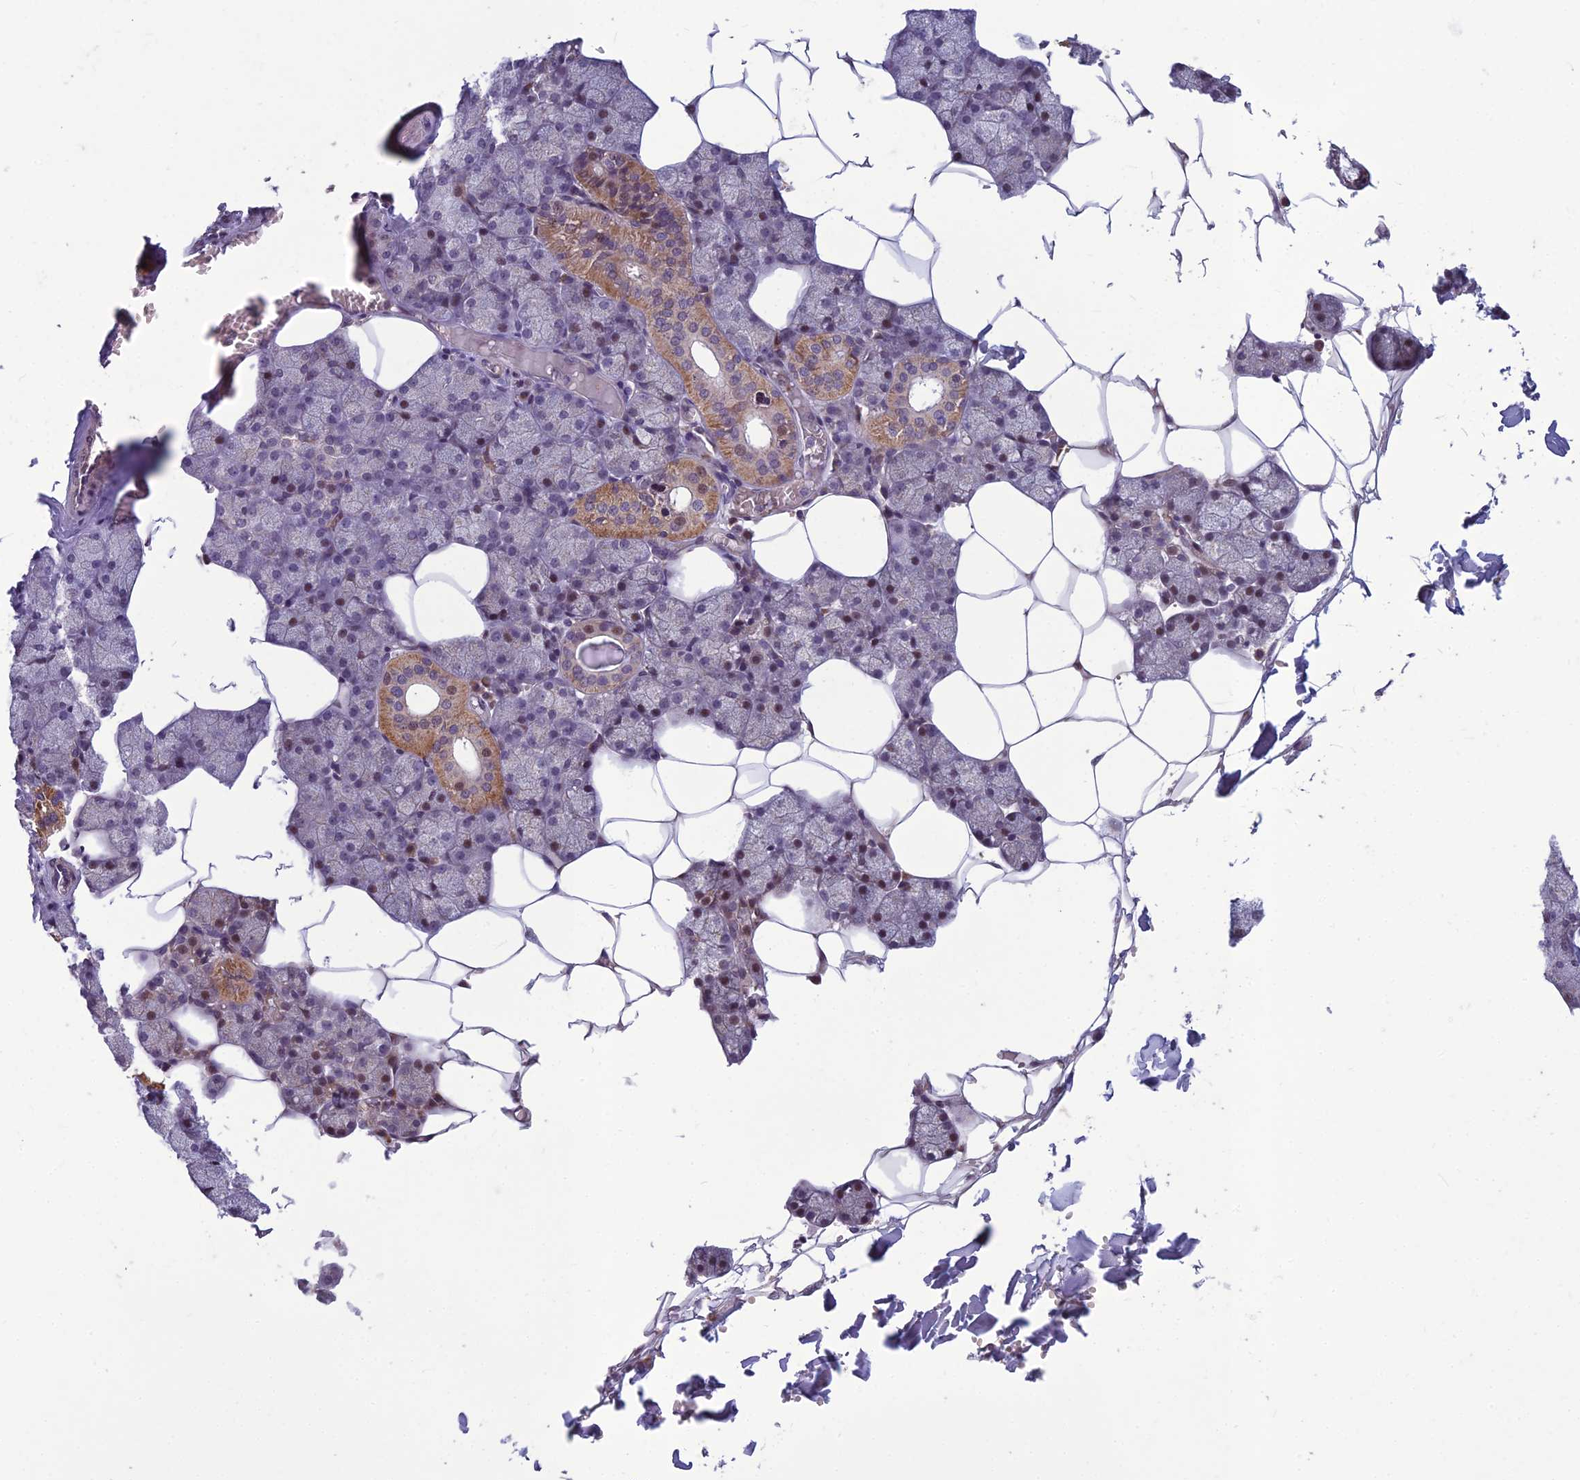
{"staining": {"intensity": "moderate", "quantity": "25%-75%", "location": "cytoplasmic/membranous,nuclear"}, "tissue": "salivary gland", "cell_type": "Glandular cells", "image_type": "normal", "snomed": [{"axis": "morphology", "description": "Normal tissue, NOS"}, {"axis": "topography", "description": "Salivary gland"}], "caption": "Brown immunohistochemical staining in benign human salivary gland demonstrates moderate cytoplasmic/membranous,nuclear expression in about 25%-75% of glandular cells.", "gene": "FBRS", "patient": {"sex": "male", "age": 62}}